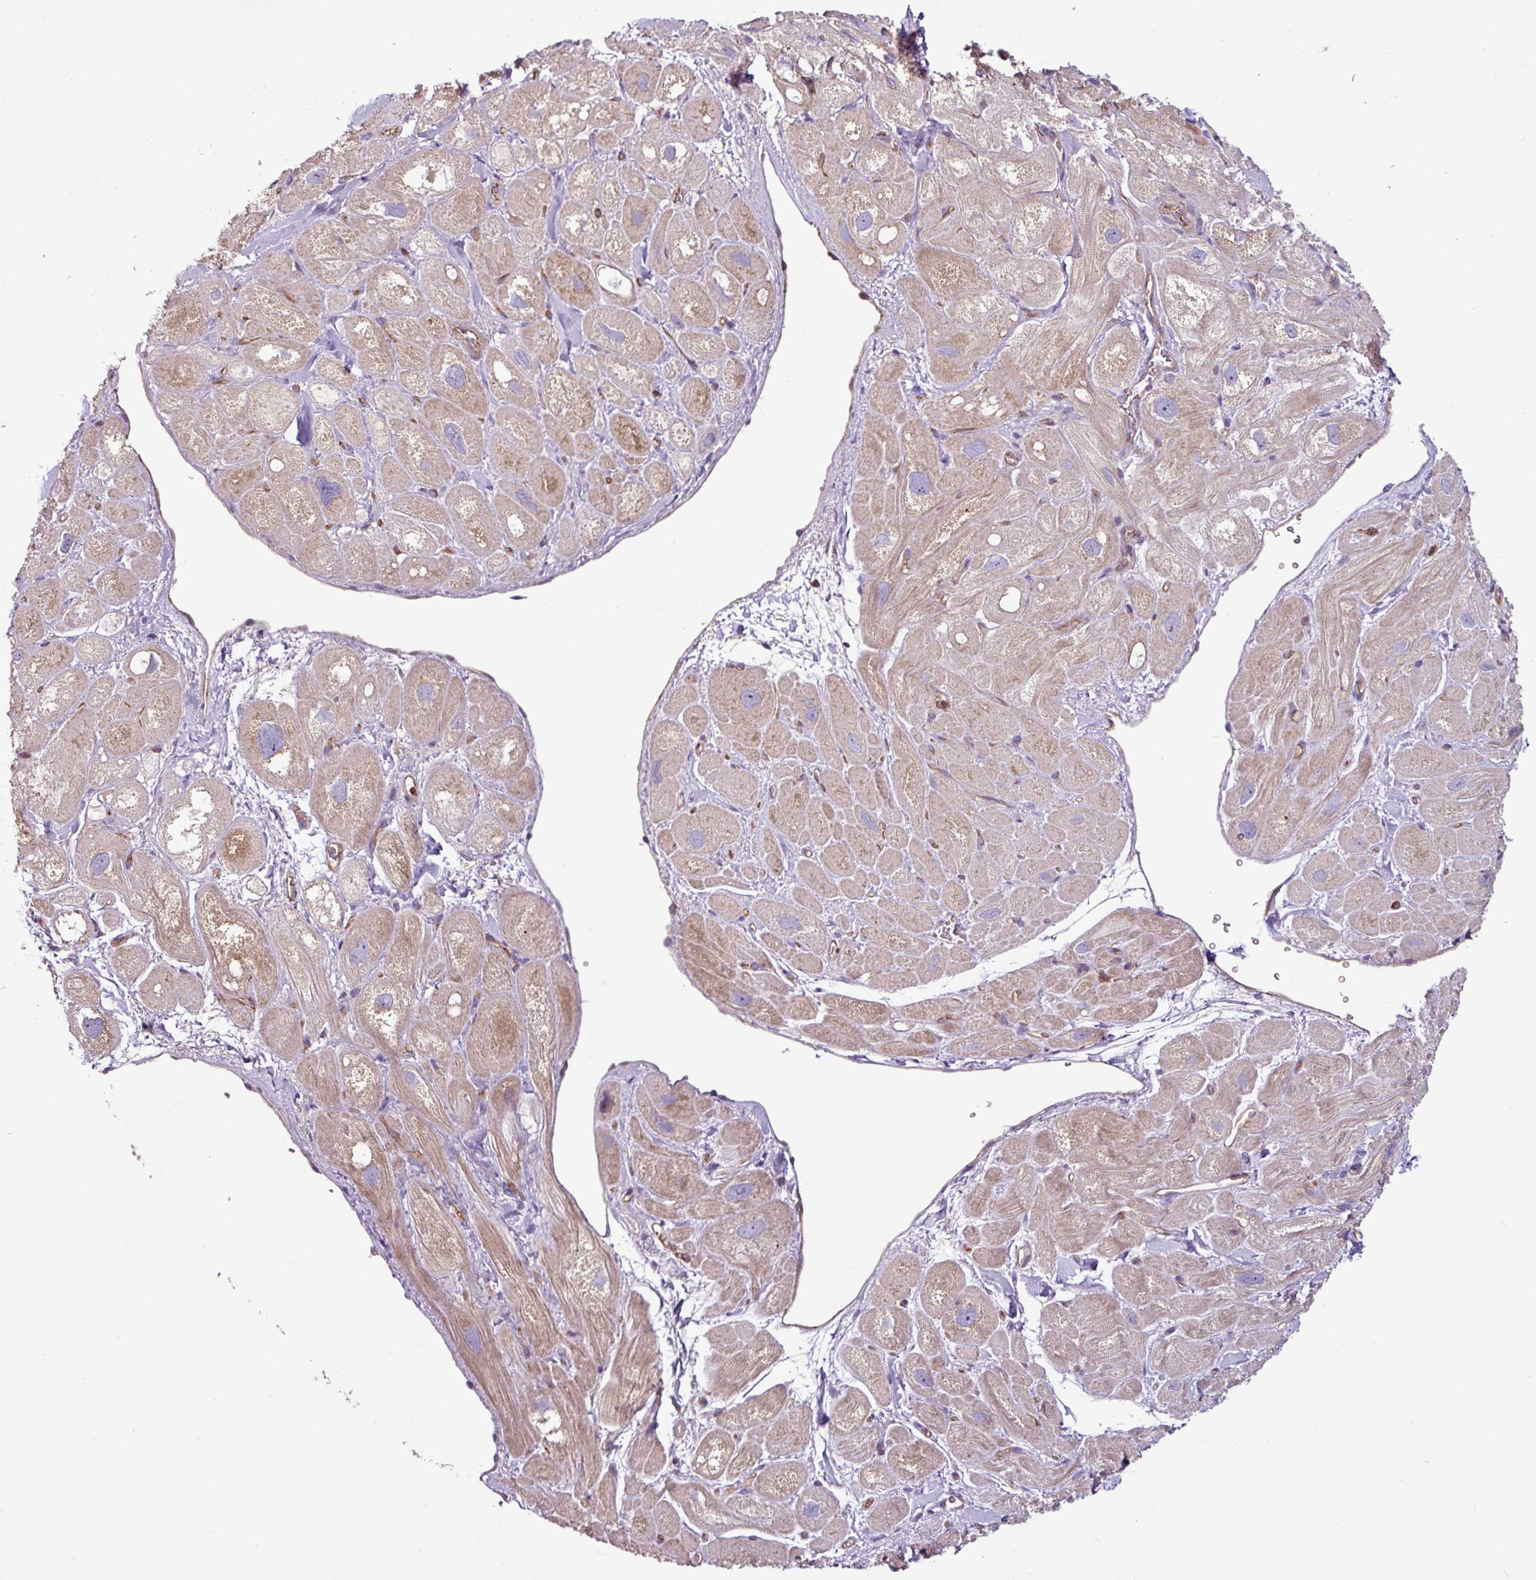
{"staining": {"intensity": "moderate", "quantity": "25%-75%", "location": "cytoplasmic/membranous"}, "tissue": "heart muscle", "cell_type": "Cardiomyocytes", "image_type": "normal", "snomed": [{"axis": "morphology", "description": "Normal tissue, NOS"}, {"axis": "topography", "description": "Heart"}], "caption": "The immunohistochemical stain labels moderate cytoplasmic/membranous positivity in cardiomyocytes of unremarkable heart muscle.", "gene": "ZNF106", "patient": {"sex": "male", "age": 49}}